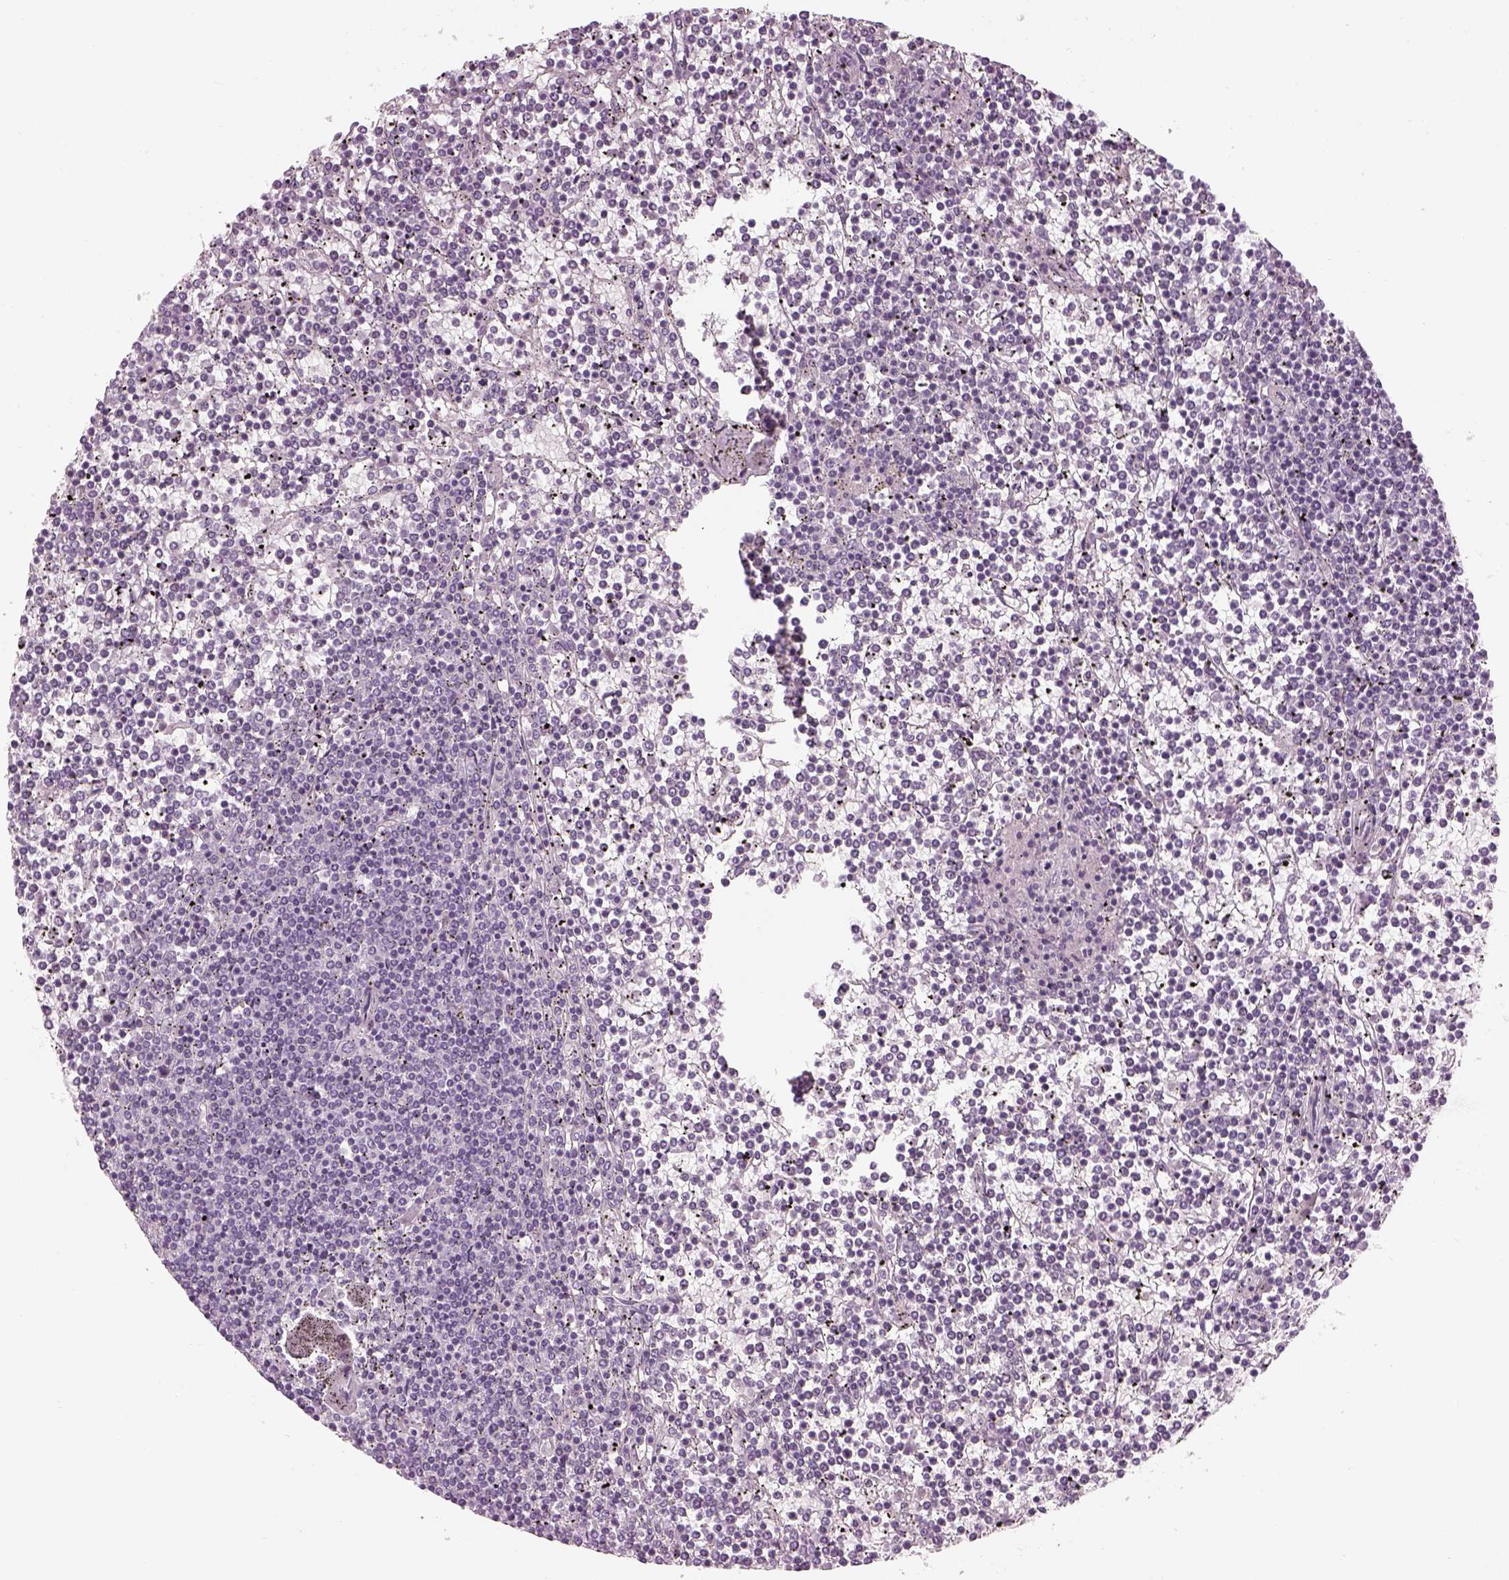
{"staining": {"intensity": "negative", "quantity": "none", "location": "none"}, "tissue": "lymphoma", "cell_type": "Tumor cells", "image_type": "cancer", "snomed": [{"axis": "morphology", "description": "Malignant lymphoma, non-Hodgkin's type, Low grade"}, {"axis": "topography", "description": "Spleen"}], "caption": "A high-resolution histopathology image shows immunohistochemistry (IHC) staining of lymphoma, which exhibits no significant expression in tumor cells. Nuclei are stained in blue.", "gene": "SAG", "patient": {"sex": "female", "age": 19}}